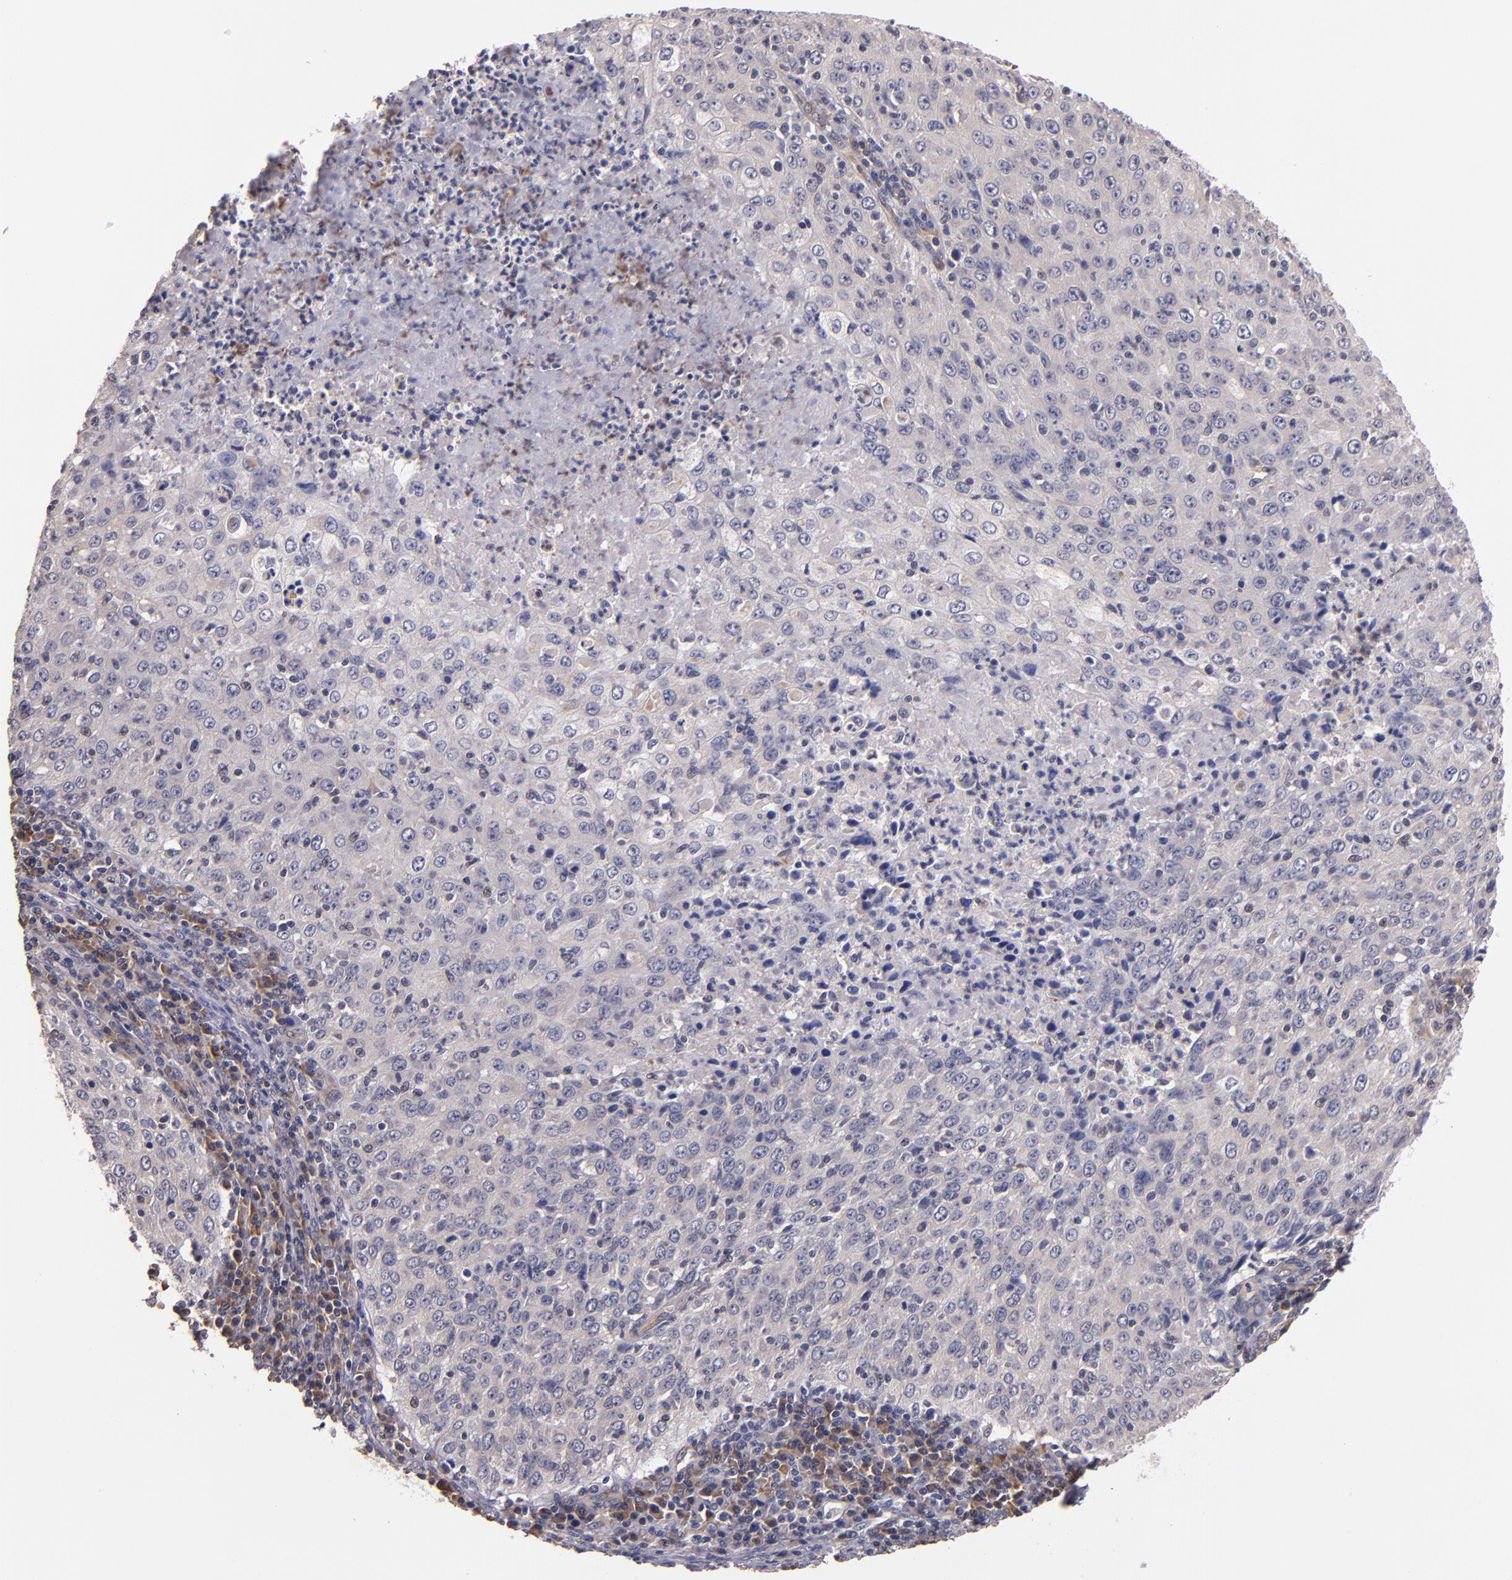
{"staining": {"intensity": "weak", "quantity": ">75%", "location": "cytoplasmic/membranous"}, "tissue": "cervical cancer", "cell_type": "Tumor cells", "image_type": "cancer", "snomed": [{"axis": "morphology", "description": "Squamous cell carcinoma, NOS"}, {"axis": "topography", "description": "Cervix"}], "caption": "Human cervical squamous cell carcinoma stained with a protein marker exhibits weak staining in tumor cells.", "gene": "PRAF2", "patient": {"sex": "female", "age": 27}}